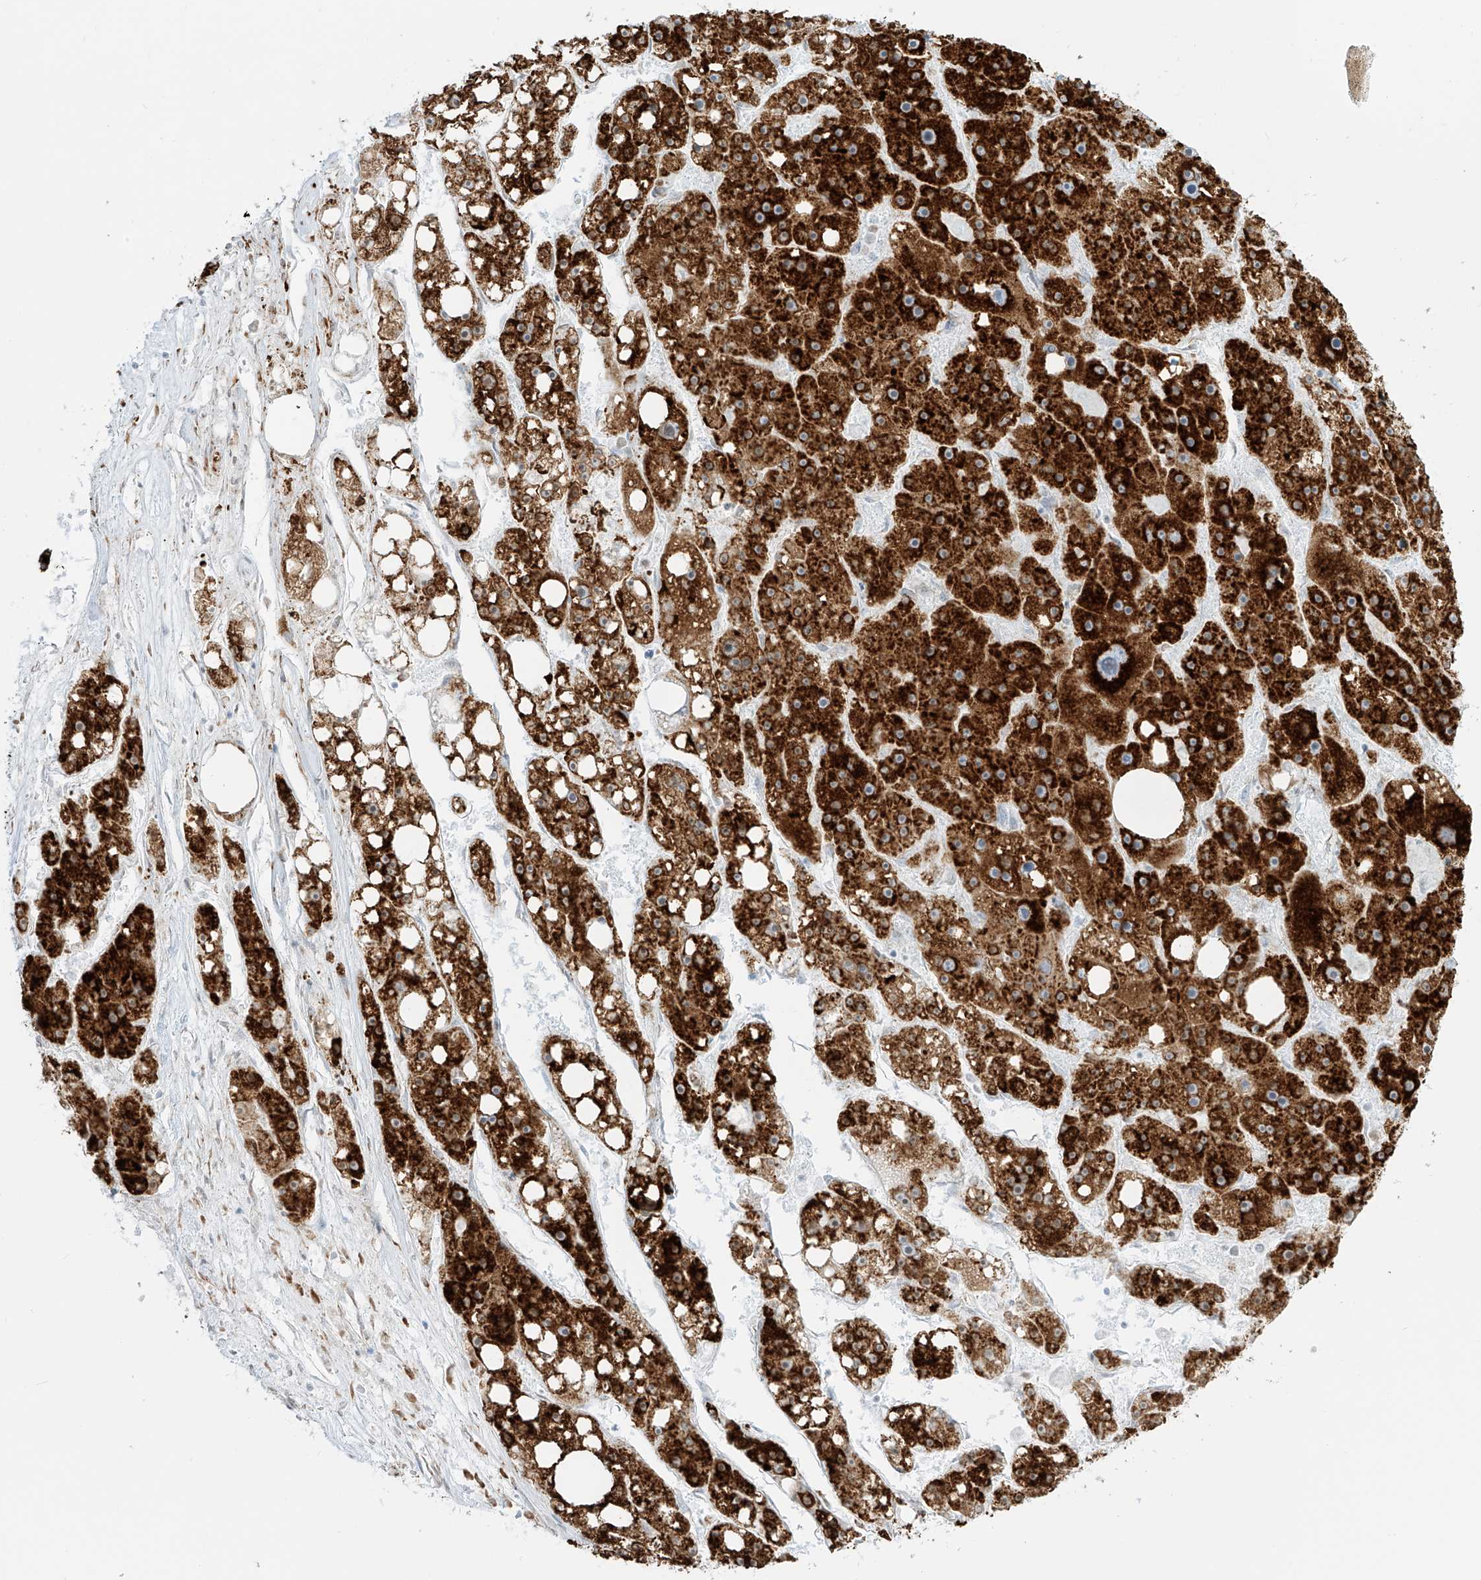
{"staining": {"intensity": "strong", "quantity": ">75%", "location": "cytoplasmic/membranous"}, "tissue": "liver cancer", "cell_type": "Tumor cells", "image_type": "cancer", "snomed": [{"axis": "morphology", "description": "Carcinoma, Hepatocellular, NOS"}, {"axis": "topography", "description": "Liver"}], "caption": "DAB immunohistochemical staining of liver hepatocellular carcinoma reveals strong cytoplasmic/membranous protein positivity in approximately >75% of tumor cells. Nuclei are stained in blue.", "gene": "LRRC59", "patient": {"sex": "female", "age": 61}}